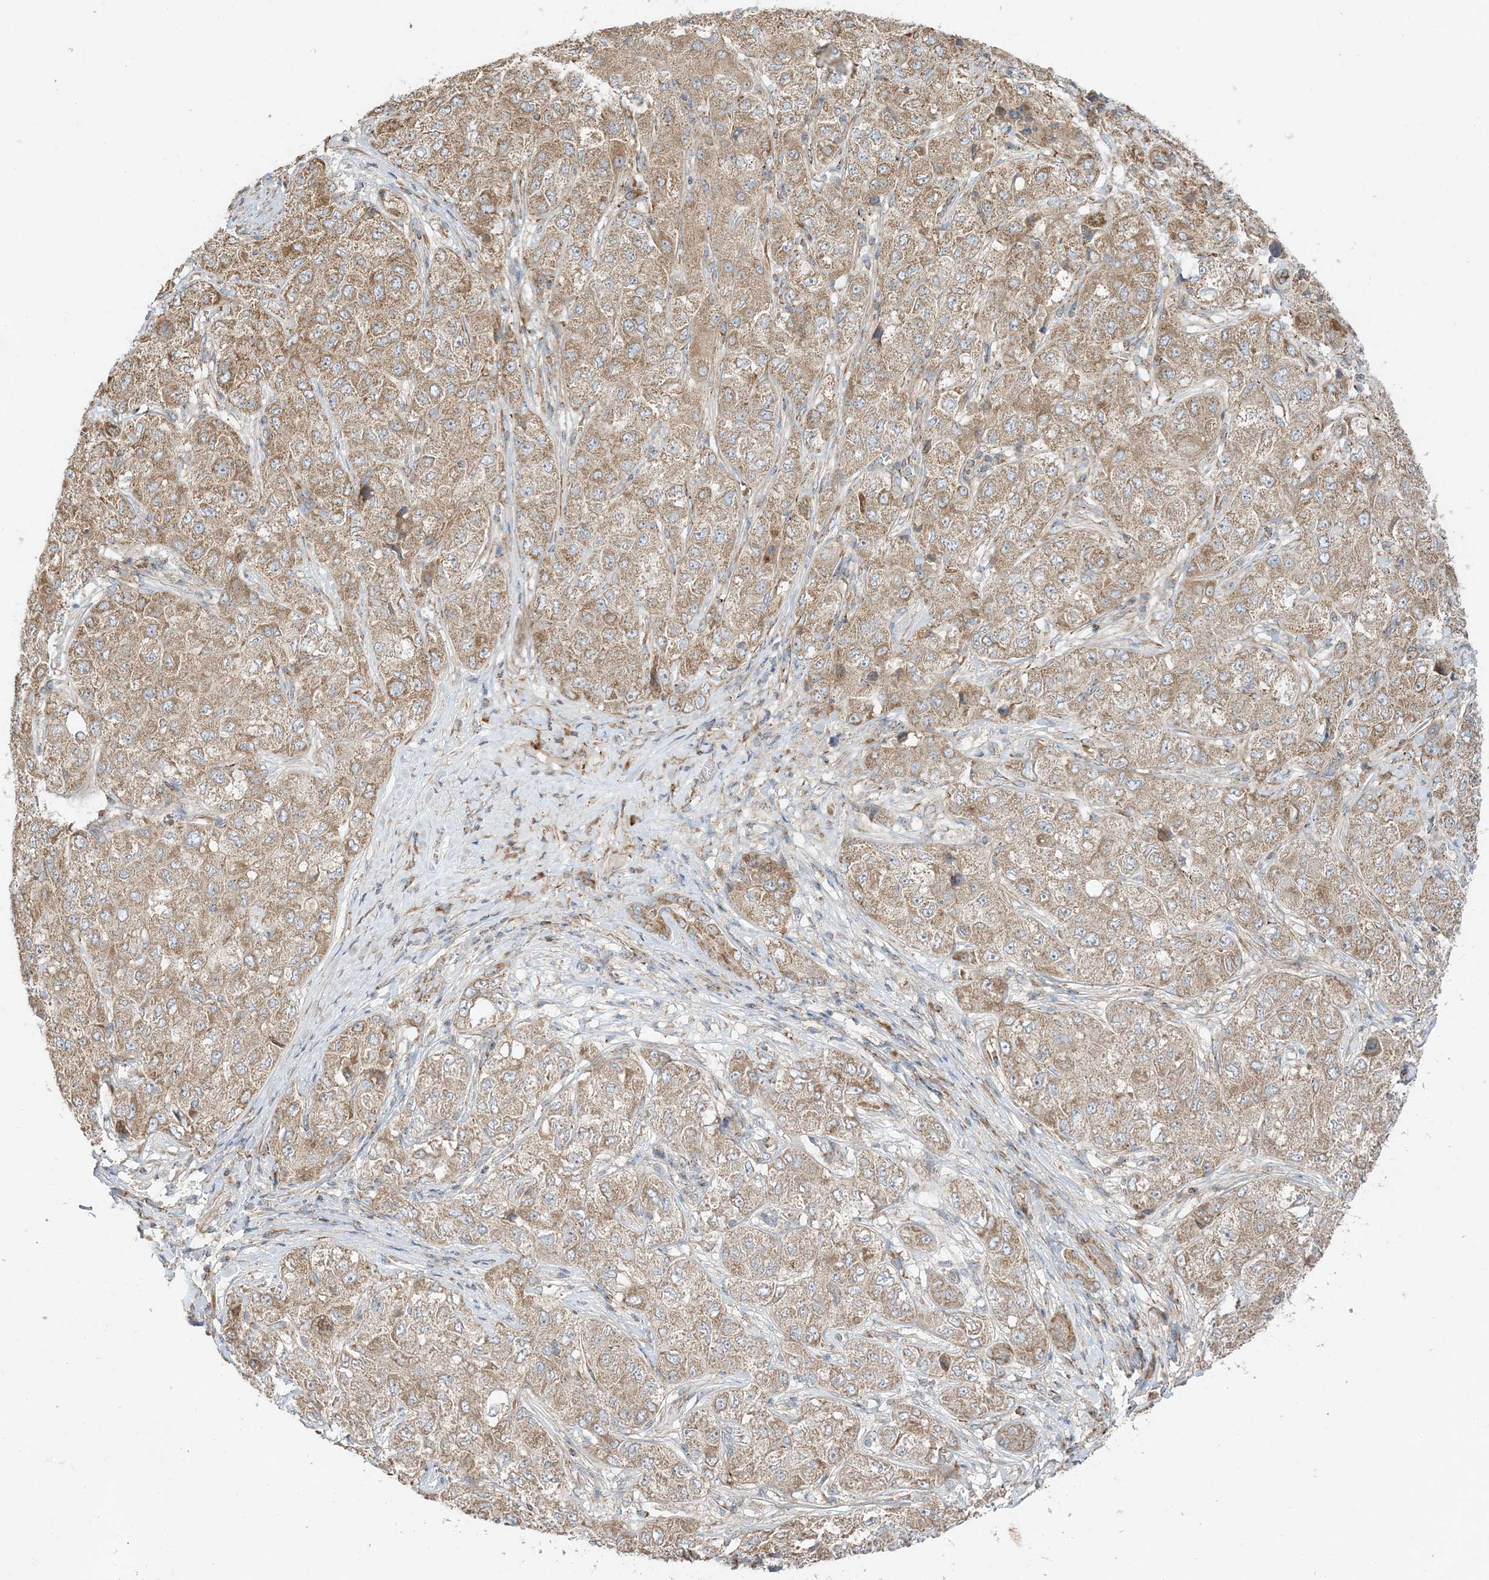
{"staining": {"intensity": "moderate", "quantity": ">75%", "location": "cytoplasmic/membranous"}, "tissue": "liver cancer", "cell_type": "Tumor cells", "image_type": "cancer", "snomed": [{"axis": "morphology", "description": "Carcinoma, Hepatocellular, NOS"}, {"axis": "topography", "description": "Liver"}], "caption": "This image demonstrates immunohistochemistry (IHC) staining of liver cancer, with medium moderate cytoplasmic/membranous expression in about >75% of tumor cells.", "gene": "AARS2", "patient": {"sex": "male", "age": 80}}